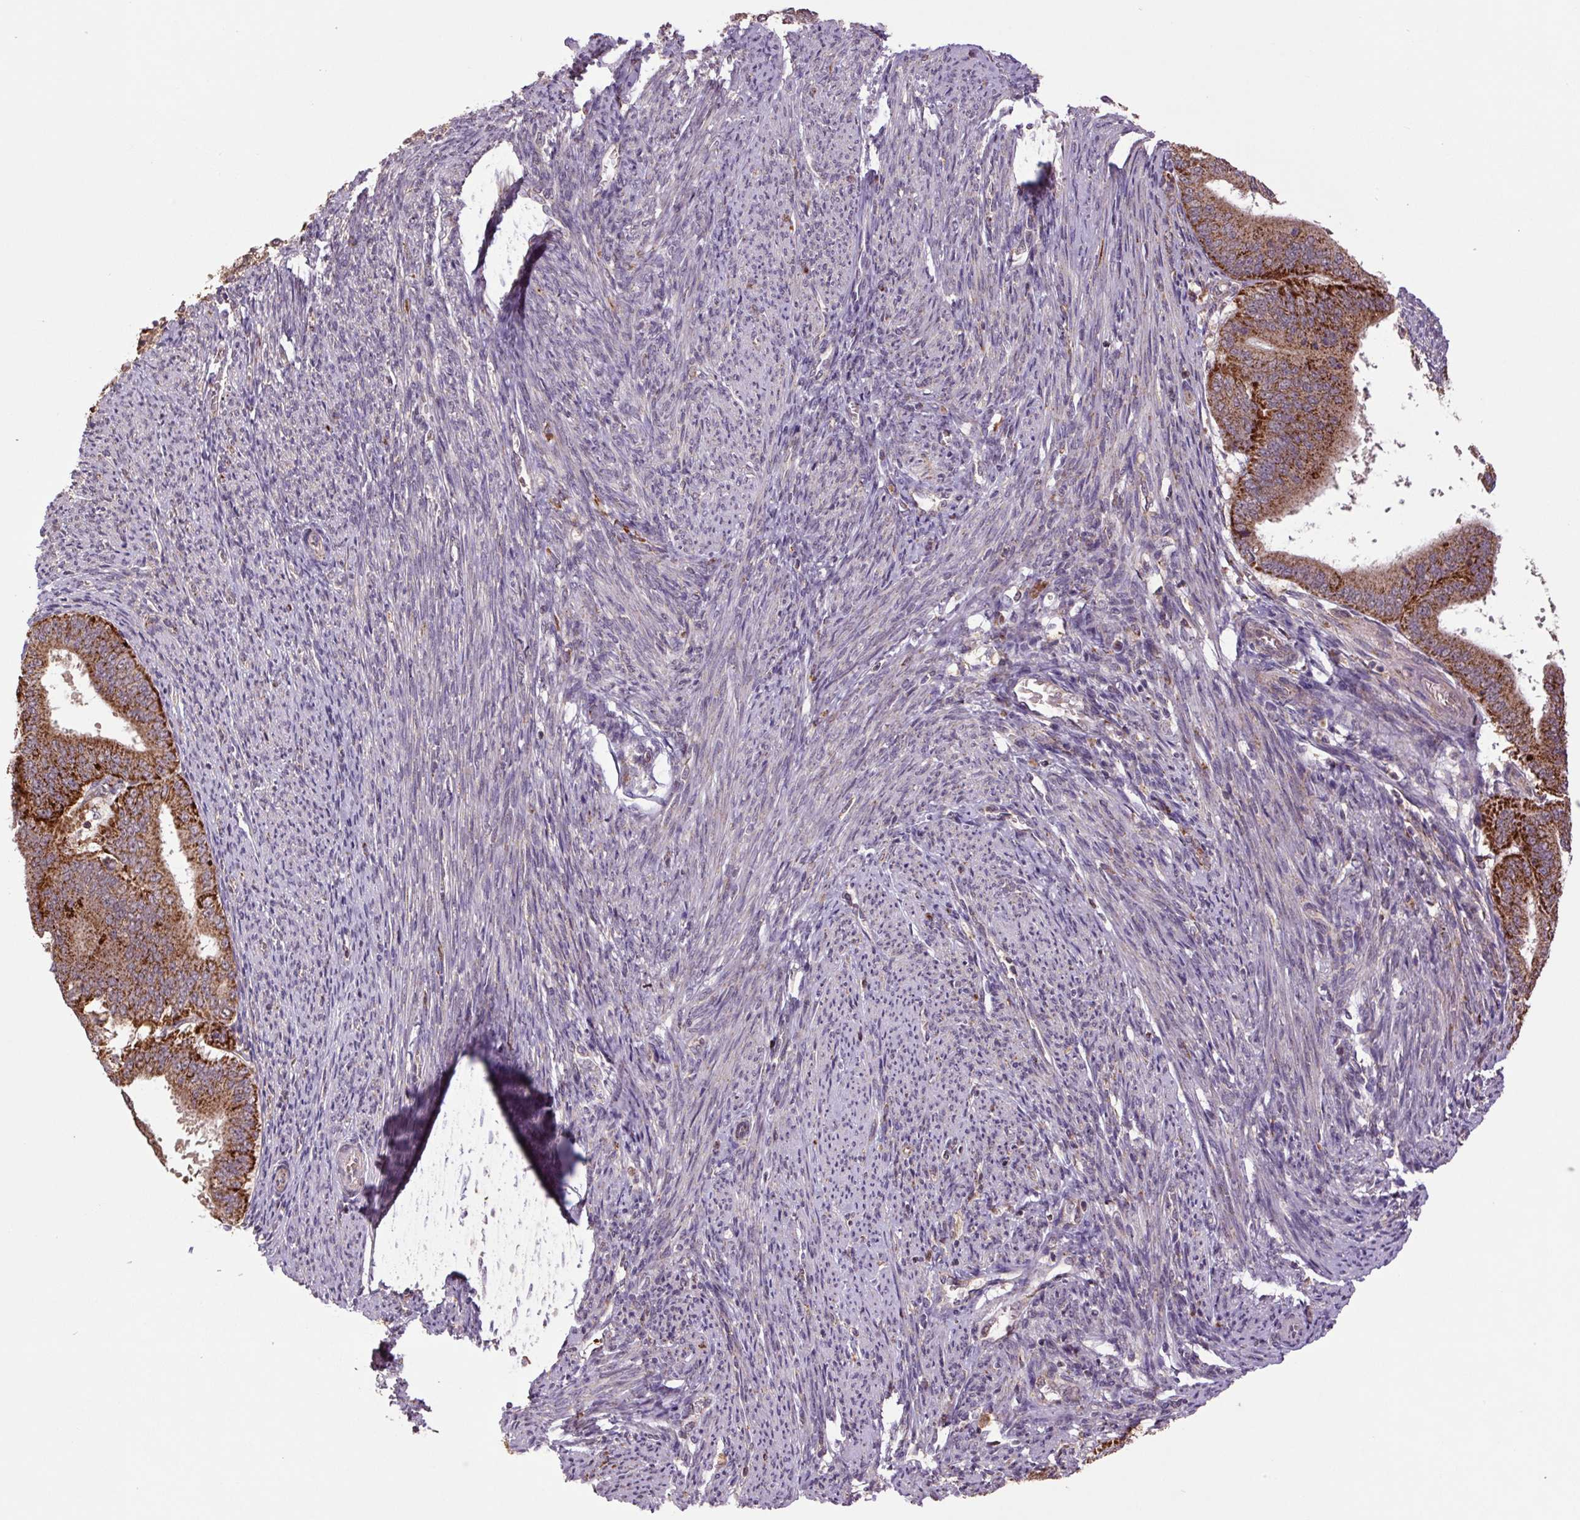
{"staining": {"intensity": "strong", "quantity": ">75%", "location": "cytoplasmic/membranous"}, "tissue": "endometrial cancer", "cell_type": "Tumor cells", "image_type": "cancer", "snomed": [{"axis": "morphology", "description": "Adenocarcinoma, NOS"}, {"axis": "topography", "description": "Endometrium"}], "caption": "Protein staining demonstrates strong cytoplasmic/membranous expression in about >75% of tumor cells in endometrial cancer.", "gene": "TMEM160", "patient": {"sex": "female", "age": 63}}